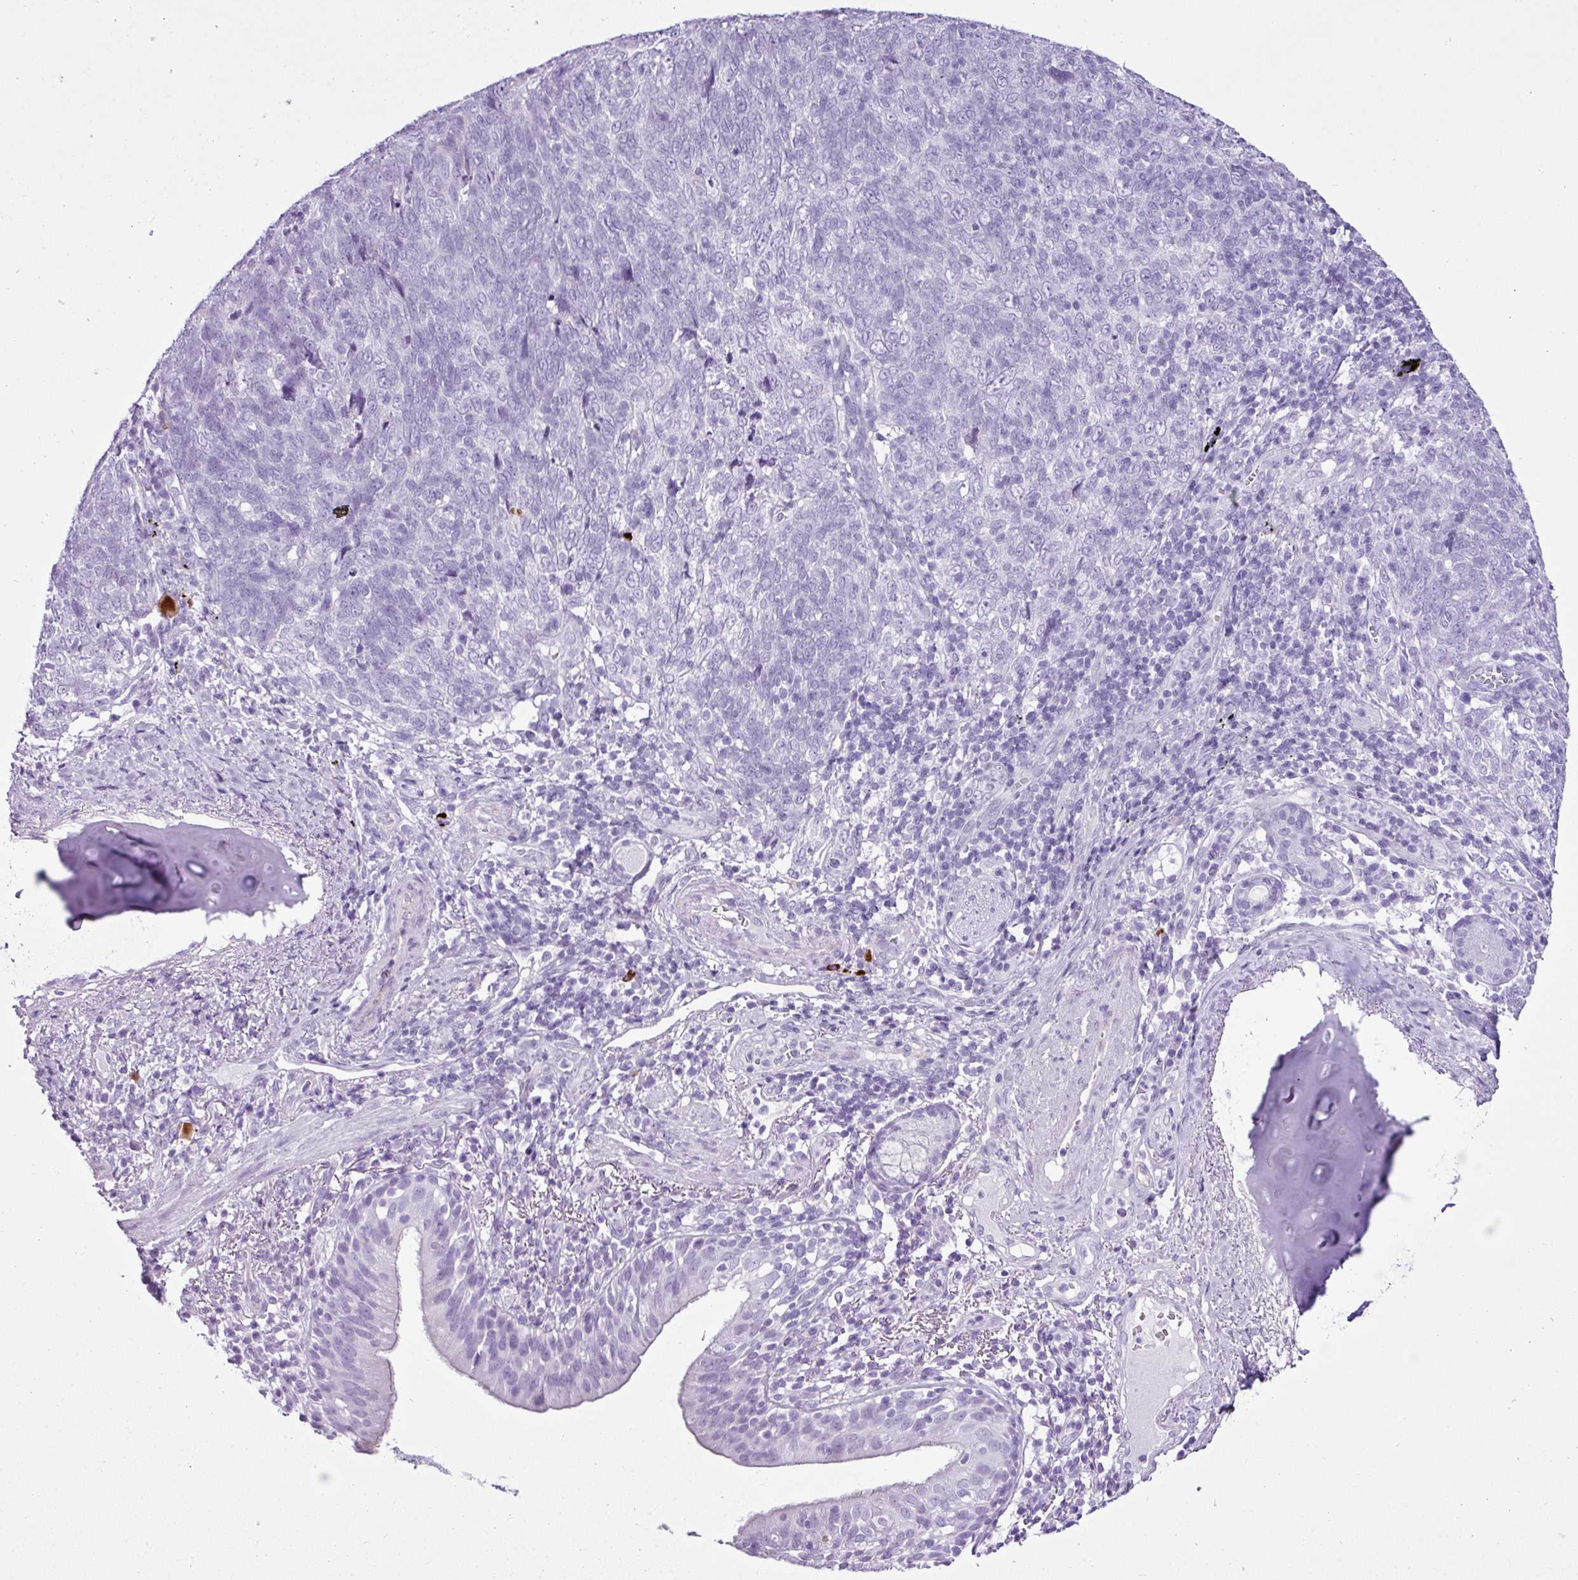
{"staining": {"intensity": "negative", "quantity": "none", "location": "none"}, "tissue": "lung cancer", "cell_type": "Tumor cells", "image_type": "cancer", "snomed": [{"axis": "morphology", "description": "Squamous cell carcinoma, NOS"}, {"axis": "topography", "description": "Lung"}], "caption": "Immunohistochemical staining of human lung cancer shows no significant staining in tumor cells.", "gene": "LILRB4", "patient": {"sex": "female", "age": 72}}